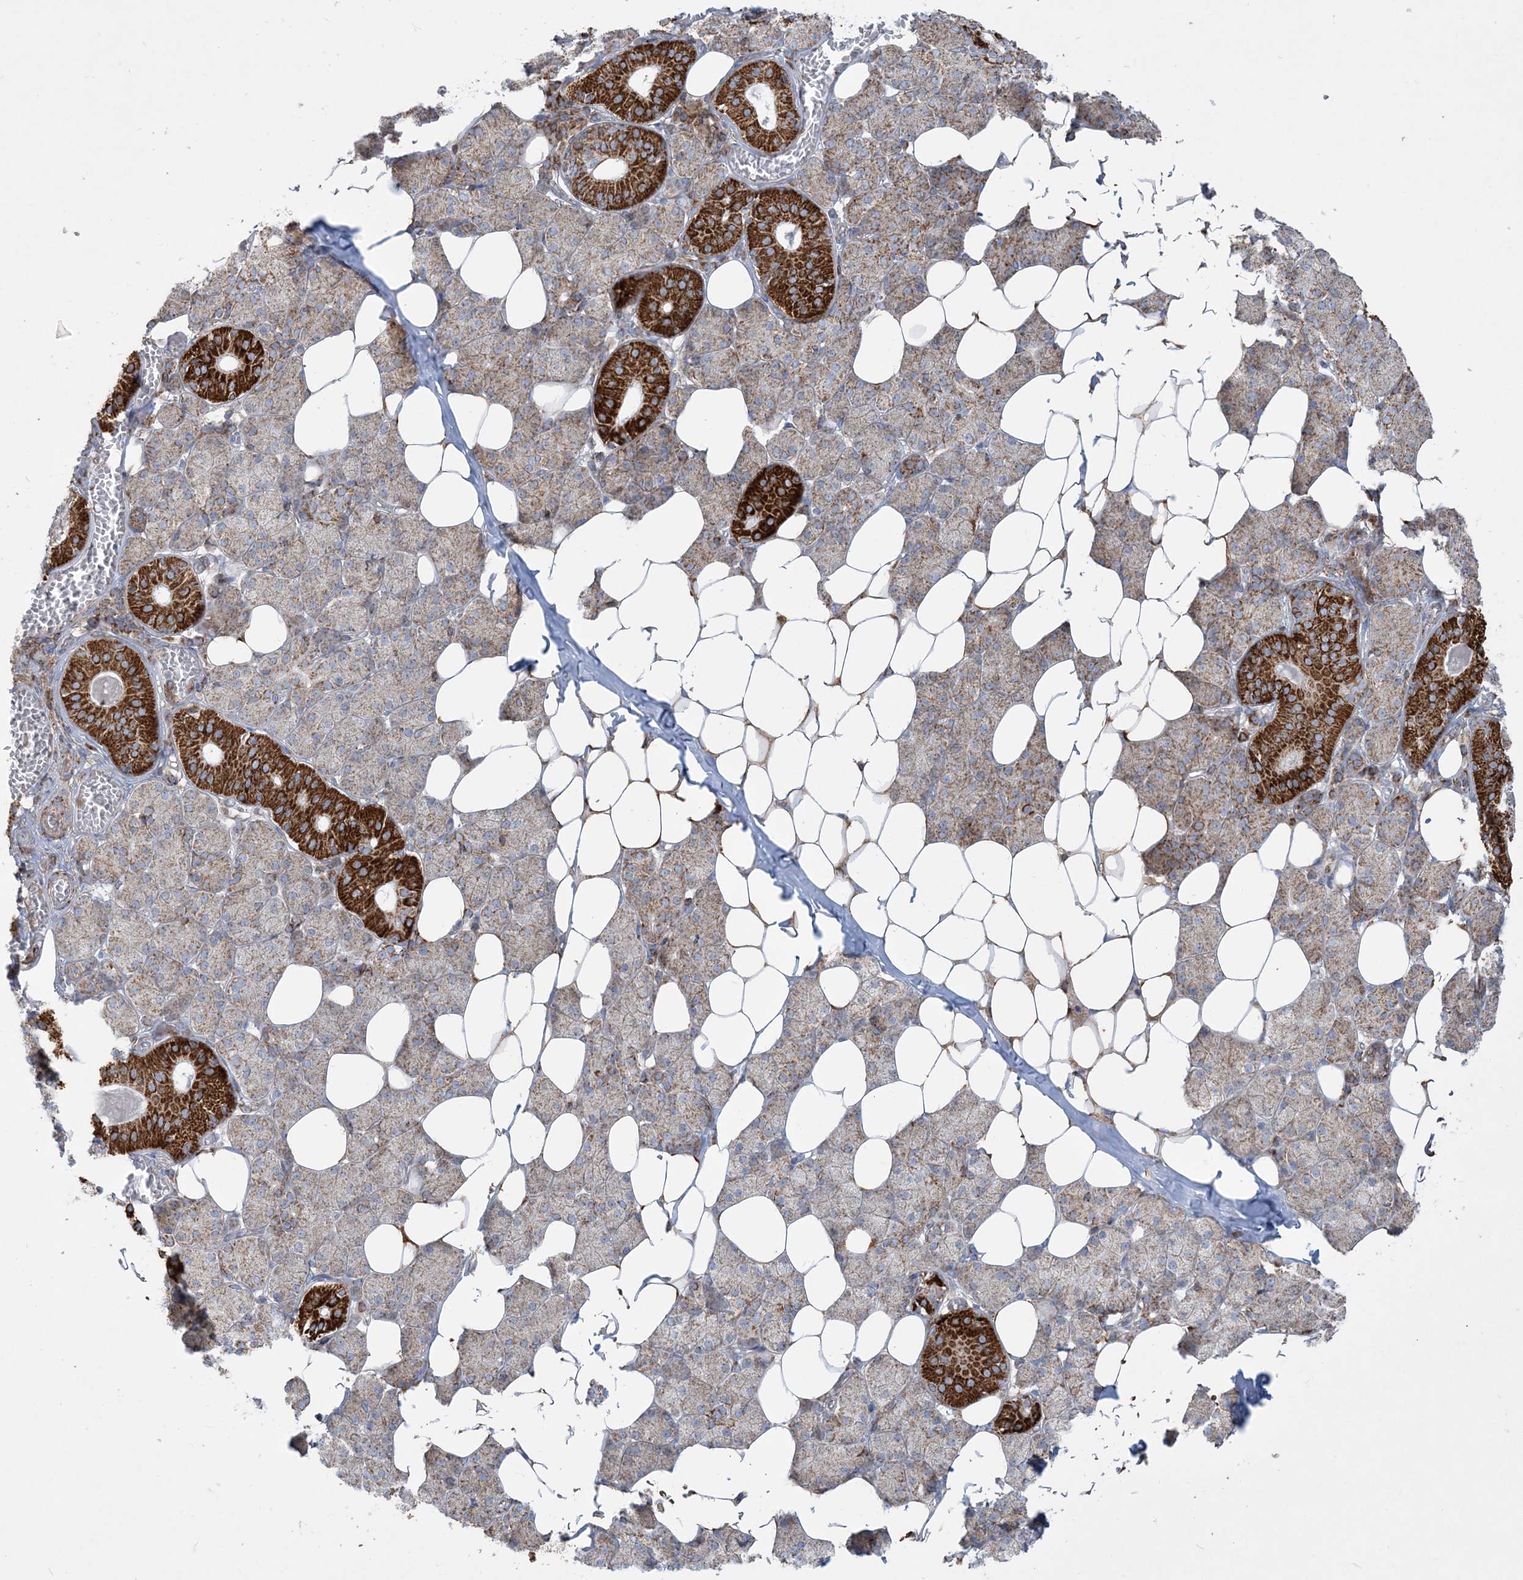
{"staining": {"intensity": "strong", "quantity": "25%-75%", "location": "cytoplasmic/membranous"}, "tissue": "salivary gland", "cell_type": "Glandular cells", "image_type": "normal", "snomed": [{"axis": "morphology", "description": "Normal tissue, NOS"}, {"axis": "topography", "description": "Salivary gland"}], "caption": "This is a photomicrograph of IHC staining of unremarkable salivary gland, which shows strong positivity in the cytoplasmic/membranous of glandular cells.", "gene": "BEND4", "patient": {"sex": "female", "age": 33}}